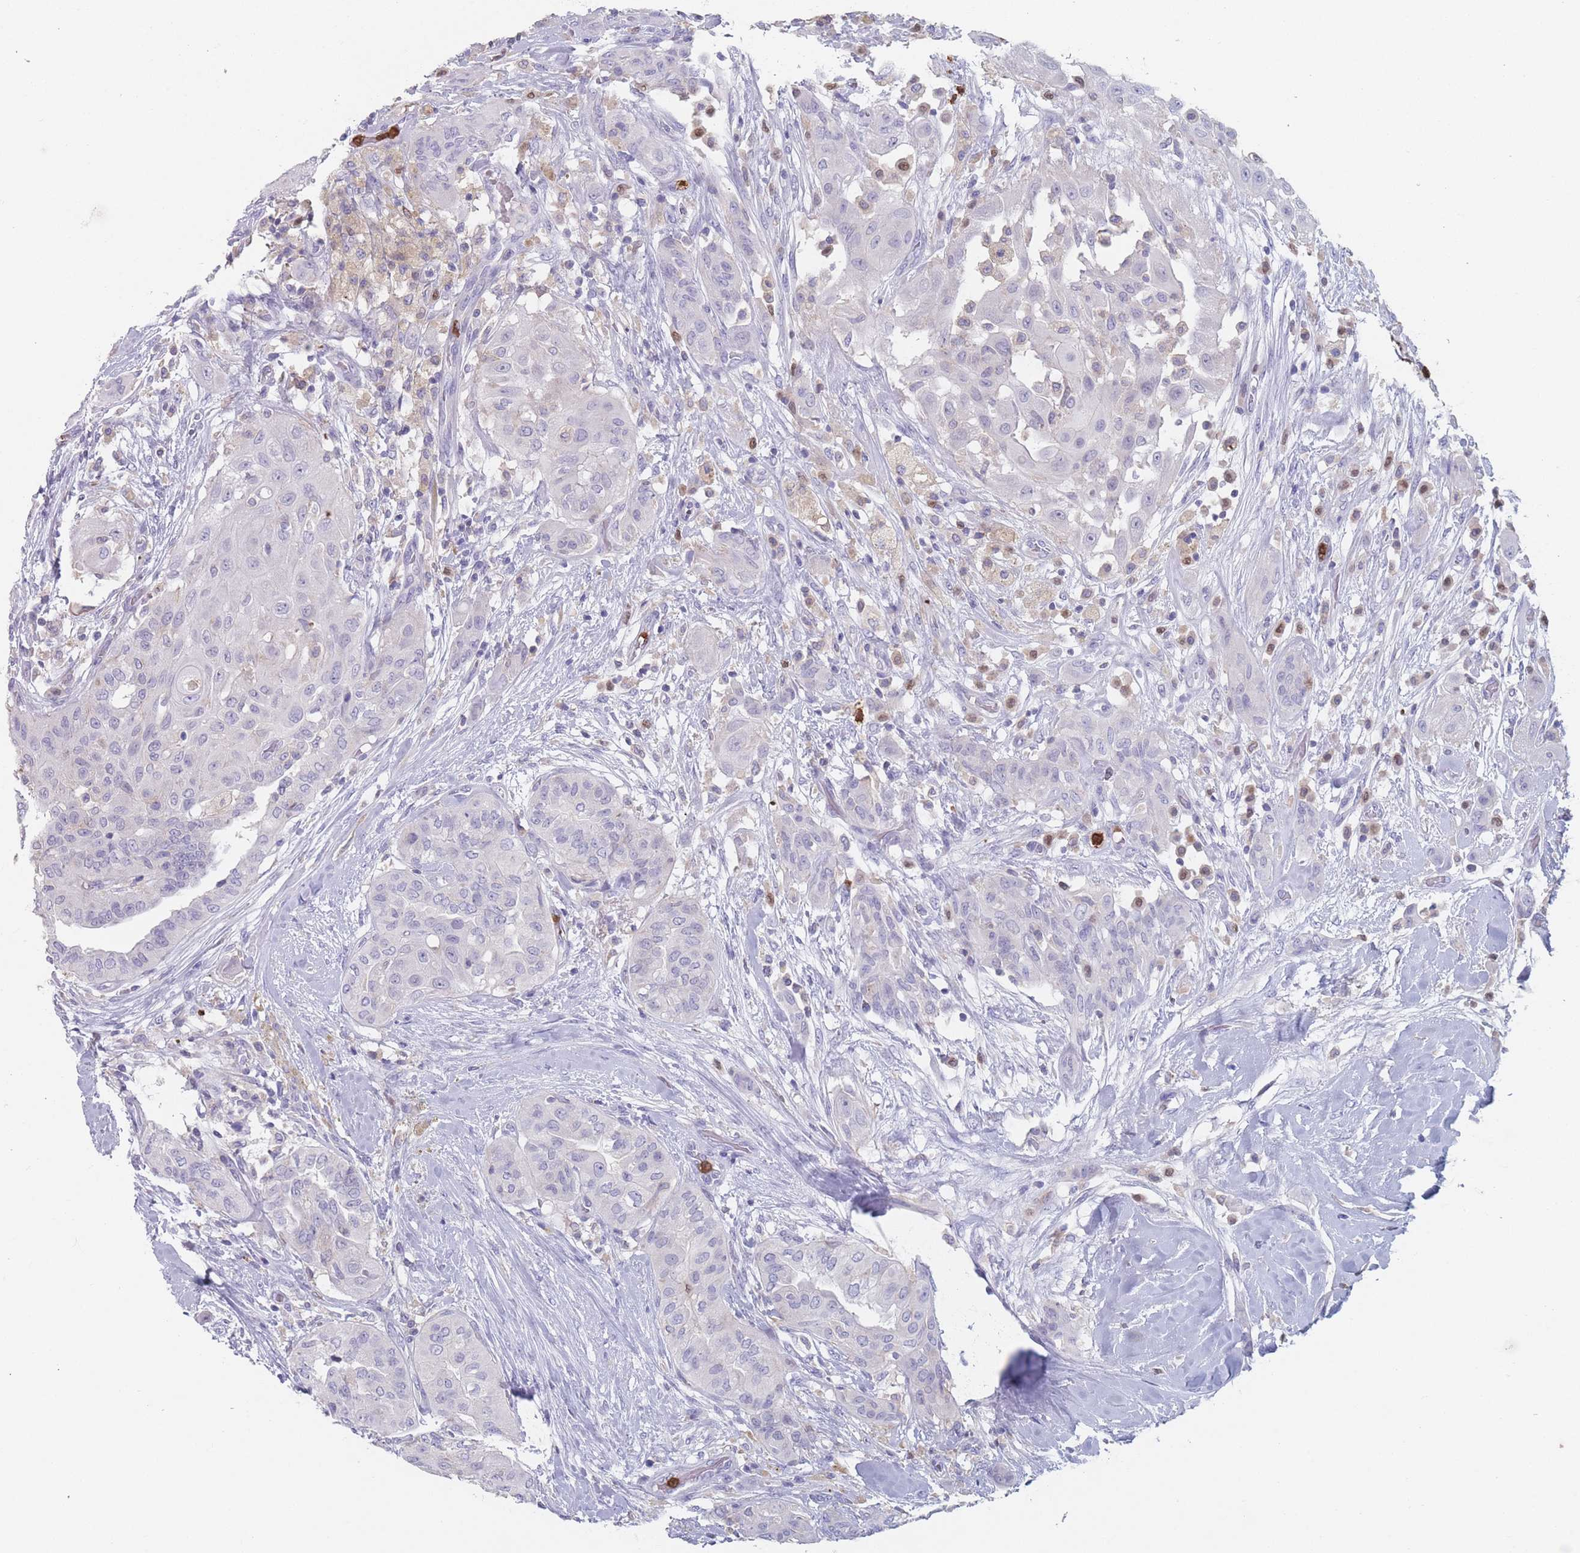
{"staining": {"intensity": "negative", "quantity": "none", "location": "none"}, "tissue": "thyroid cancer", "cell_type": "Tumor cells", "image_type": "cancer", "snomed": [{"axis": "morphology", "description": "Papillary adenocarcinoma, NOS"}, {"axis": "topography", "description": "Thyroid gland"}], "caption": "DAB (3,3'-diaminobenzidine) immunohistochemical staining of human thyroid cancer demonstrates no significant staining in tumor cells.", "gene": "ATP1A3", "patient": {"sex": "female", "age": 59}}